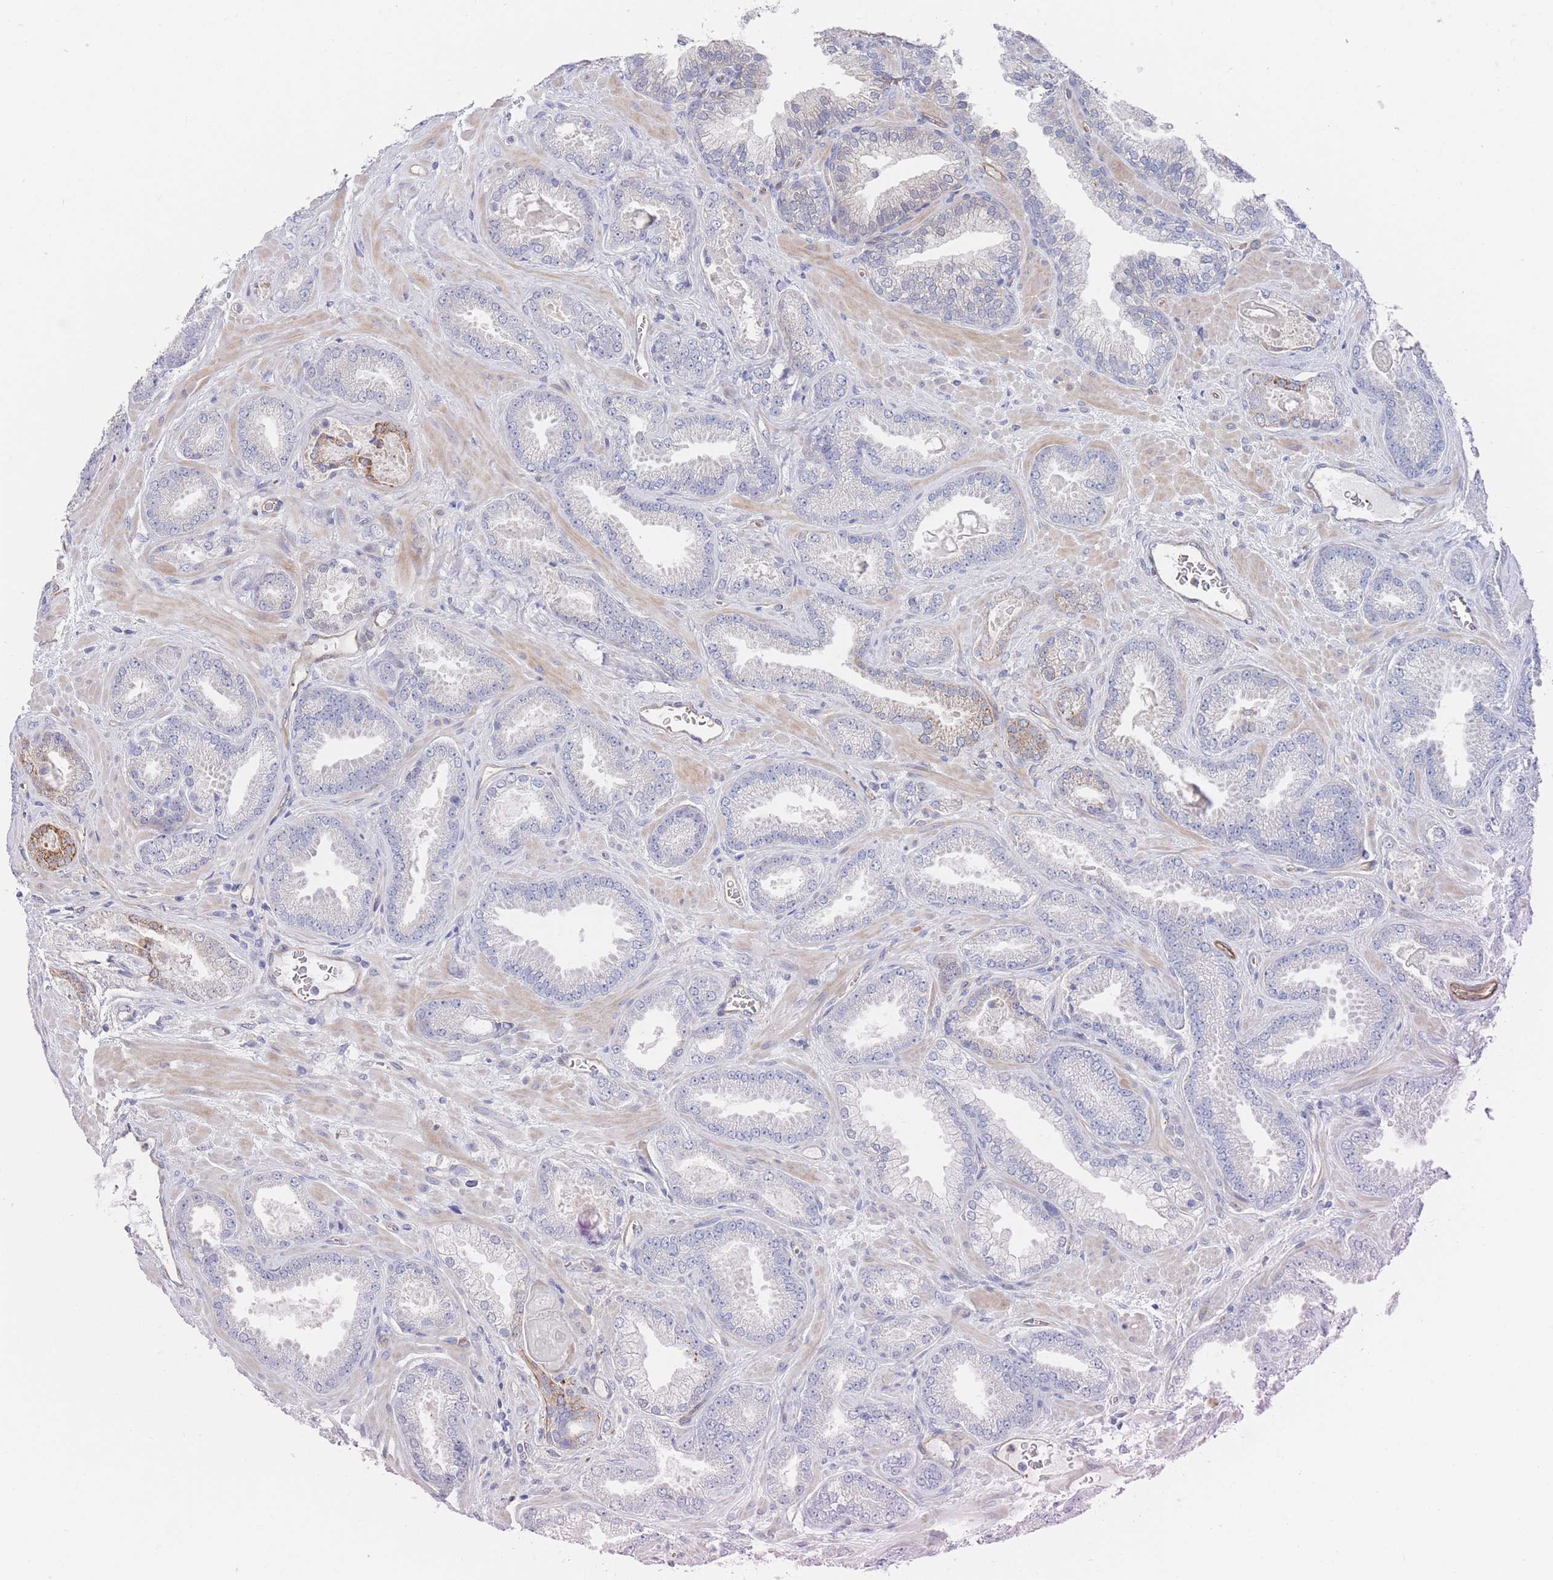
{"staining": {"intensity": "negative", "quantity": "none", "location": "none"}, "tissue": "prostate cancer", "cell_type": "Tumor cells", "image_type": "cancer", "snomed": [{"axis": "morphology", "description": "Adenocarcinoma, Low grade"}, {"axis": "topography", "description": "Prostate"}], "caption": "The image exhibits no staining of tumor cells in prostate cancer.", "gene": "G6PC1", "patient": {"sex": "male", "age": 62}}